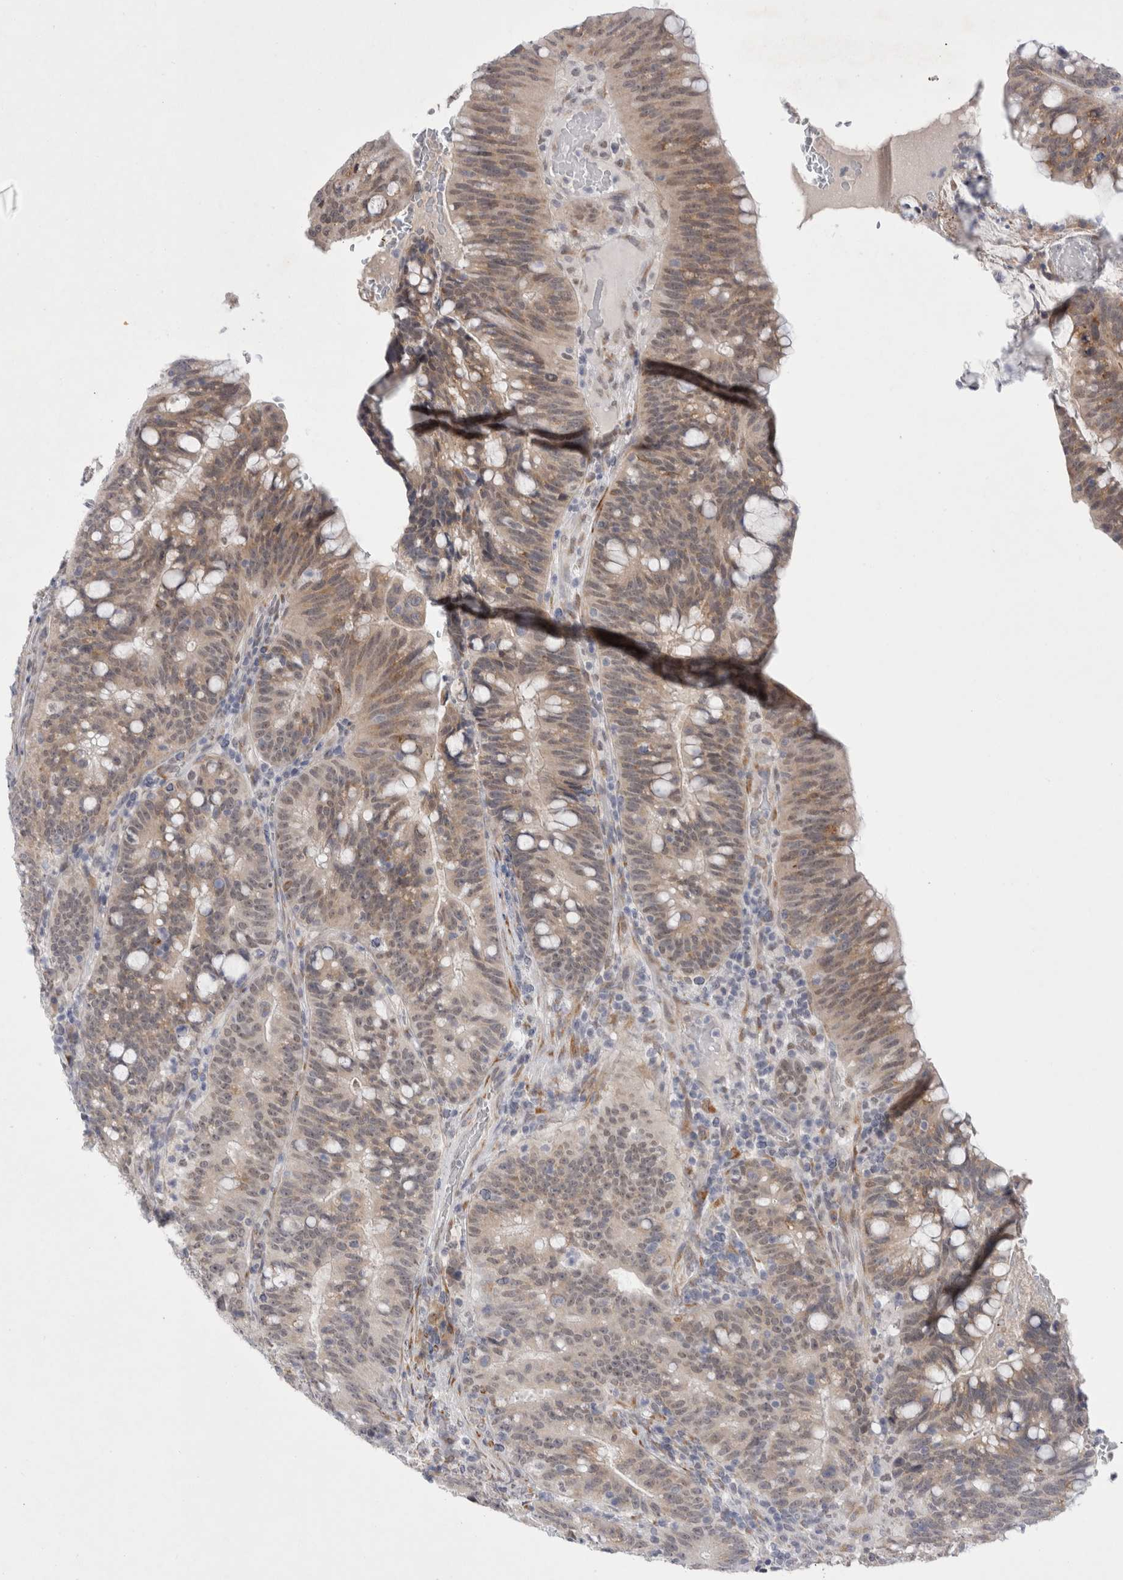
{"staining": {"intensity": "weak", "quantity": "25%-75%", "location": "cytoplasmic/membranous"}, "tissue": "colorectal cancer", "cell_type": "Tumor cells", "image_type": "cancer", "snomed": [{"axis": "morphology", "description": "Adenocarcinoma, NOS"}, {"axis": "topography", "description": "Colon"}], "caption": "Colorectal adenocarcinoma tissue shows weak cytoplasmic/membranous staining in approximately 25%-75% of tumor cells", "gene": "TRMT1L", "patient": {"sex": "female", "age": 66}}